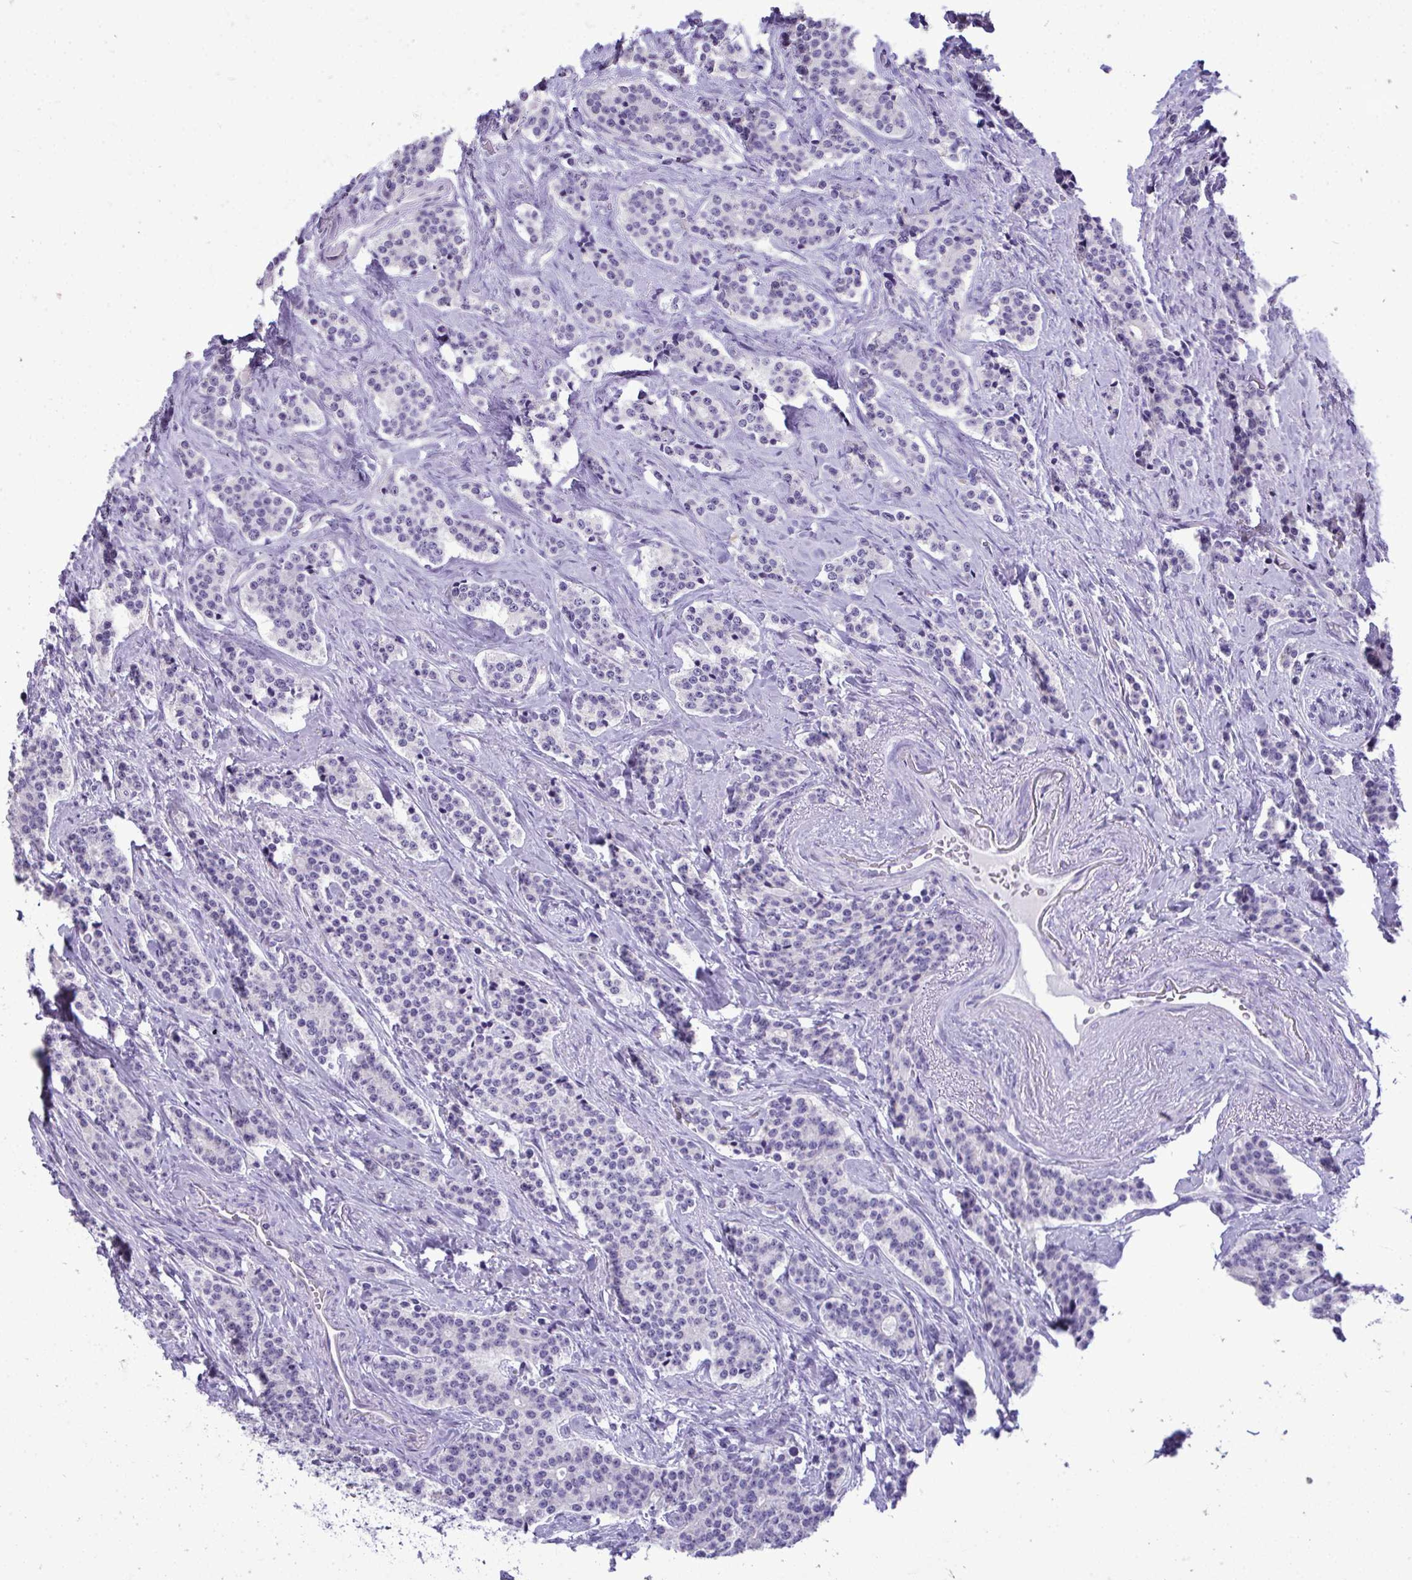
{"staining": {"intensity": "negative", "quantity": "none", "location": "none"}, "tissue": "carcinoid", "cell_type": "Tumor cells", "image_type": "cancer", "snomed": [{"axis": "morphology", "description": "Carcinoid, malignant, NOS"}, {"axis": "topography", "description": "Small intestine"}], "caption": "Immunohistochemistry of human carcinoid (malignant) reveals no expression in tumor cells. (Stains: DAB immunohistochemistry with hematoxylin counter stain, Microscopy: brightfield microscopy at high magnification).", "gene": "PRM2", "patient": {"sex": "female", "age": 73}}